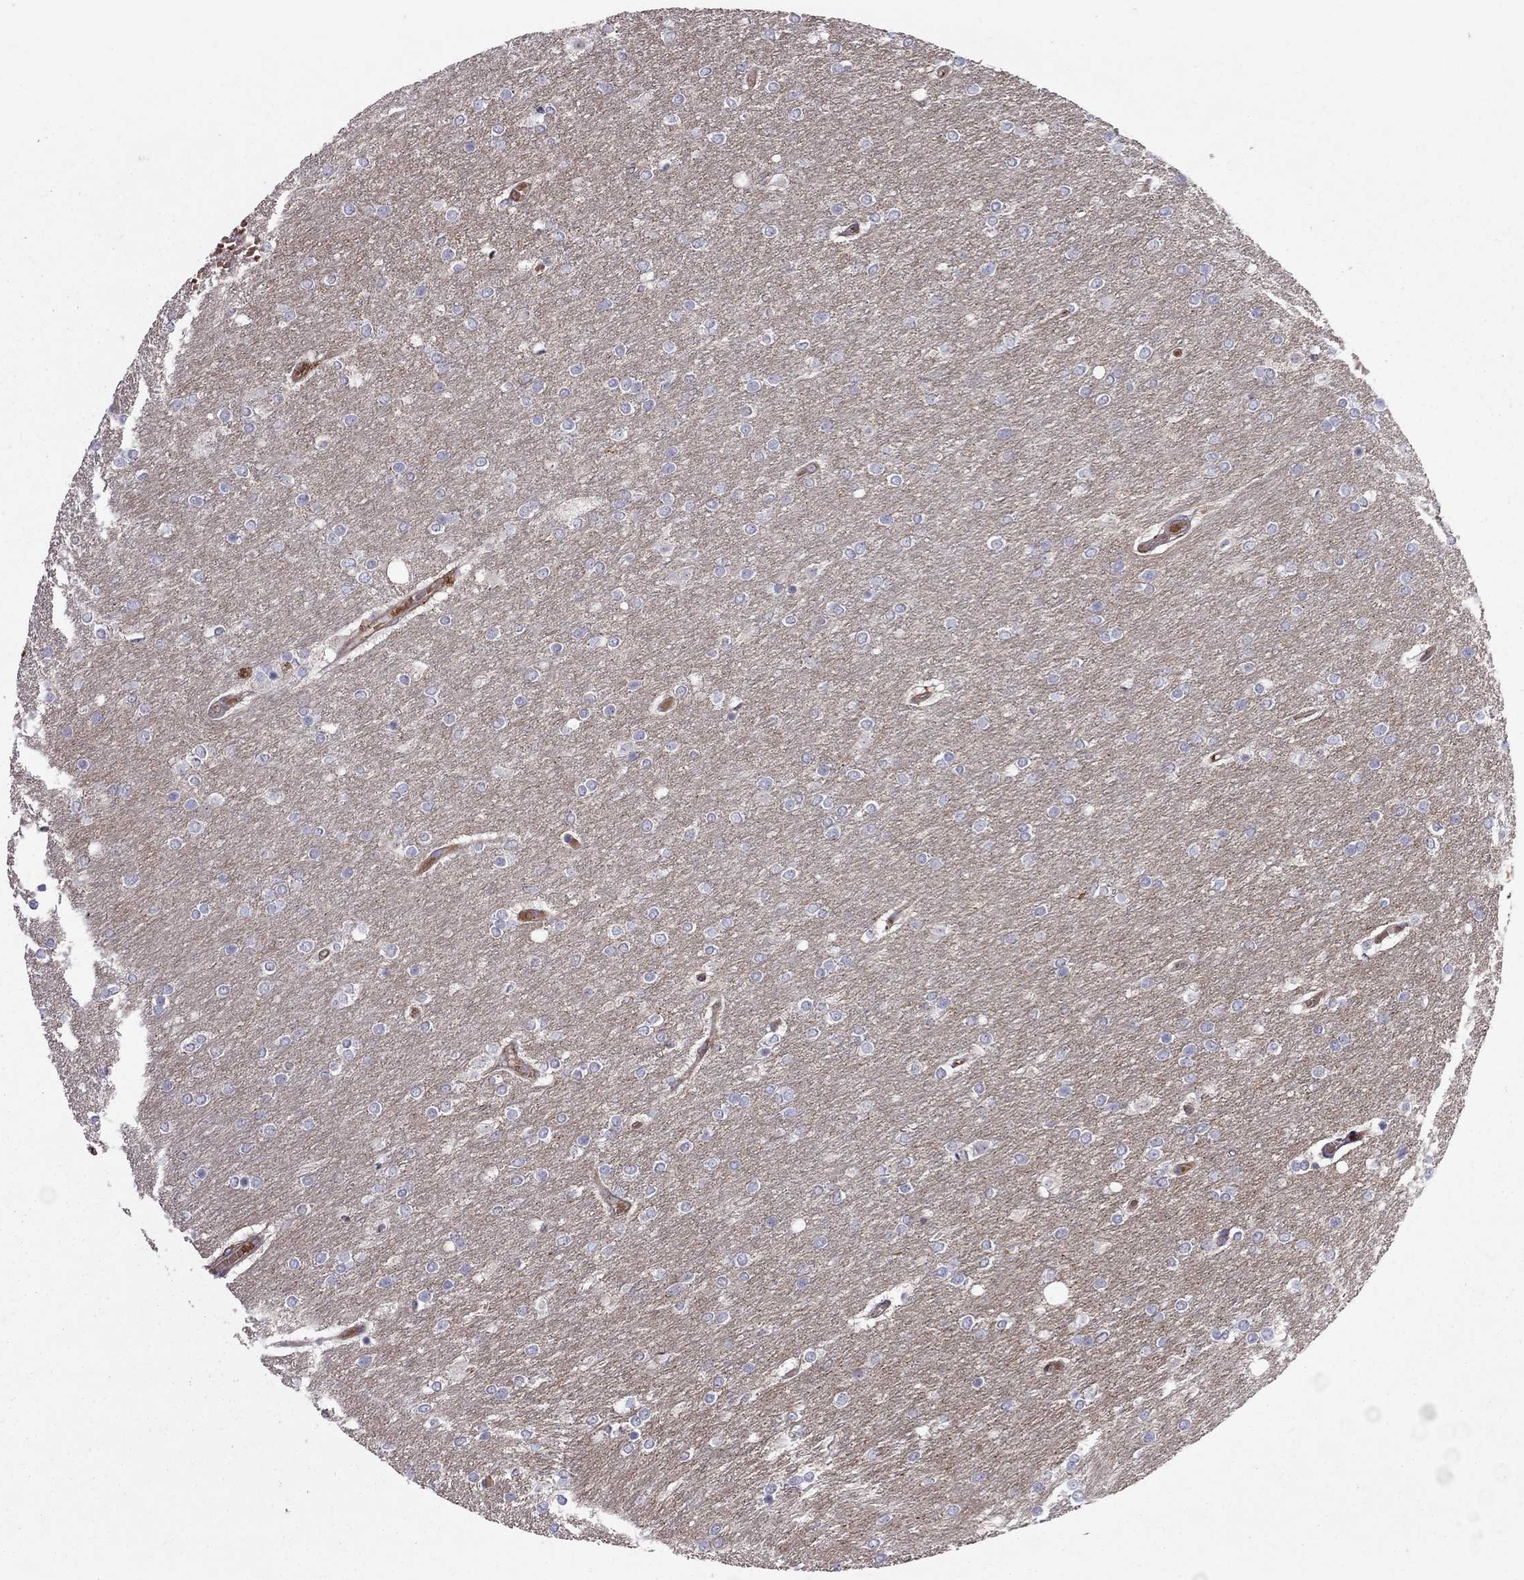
{"staining": {"intensity": "negative", "quantity": "none", "location": "none"}, "tissue": "glioma", "cell_type": "Tumor cells", "image_type": "cancer", "snomed": [{"axis": "morphology", "description": "Glioma, malignant, High grade"}, {"axis": "topography", "description": "Brain"}], "caption": "A photomicrograph of human malignant glioma (high-grade) is negative for staining in tumor cells.", "gene": "EIF4E3", "patient": {"sex": "female", "age": 61}}